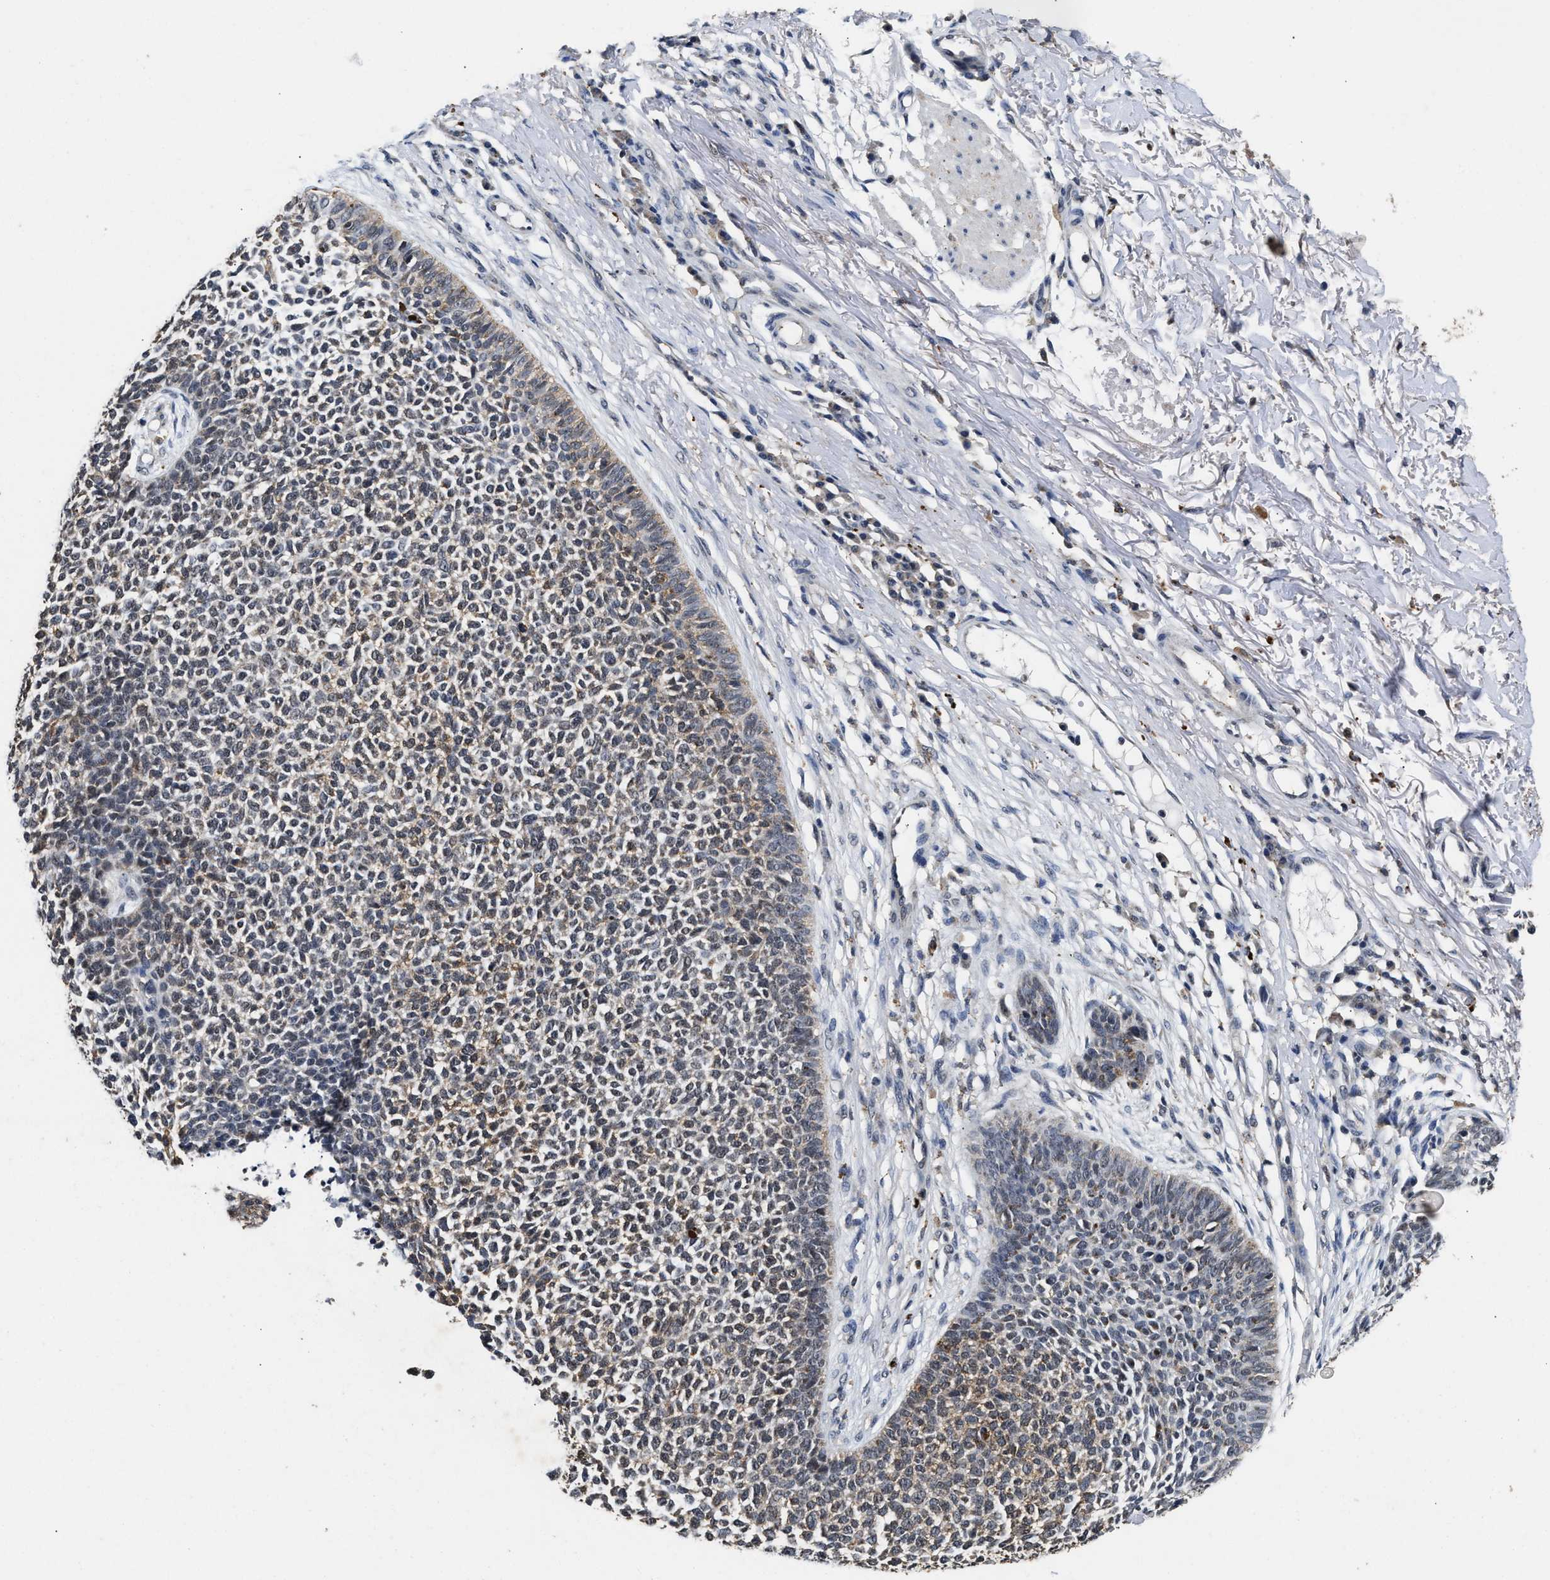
{"staining": {"intensity": "moderate", "quantity": "25%-75%", "location": "cytoplasmic/membranous"}, "tissue": "skin cancer", "cell_type": "Tumor cells", "image_type": "cancer", "snomed": [{"axis": "morphology", "description": "Basal cell carcinoma"}, {"axis": "topography", "description": "Skin"}], "caption": "High-magnification brightfield microscopy of skin cancer stained with DAB (brown) and counterstained with hematoxylin (blue). tumor cells exhibit moderate cytoplasmic/membranous expression is seen in about25%-75% of cells.", "gene": "ACOX1", "patient": {"sex": "female", "age": 84}}